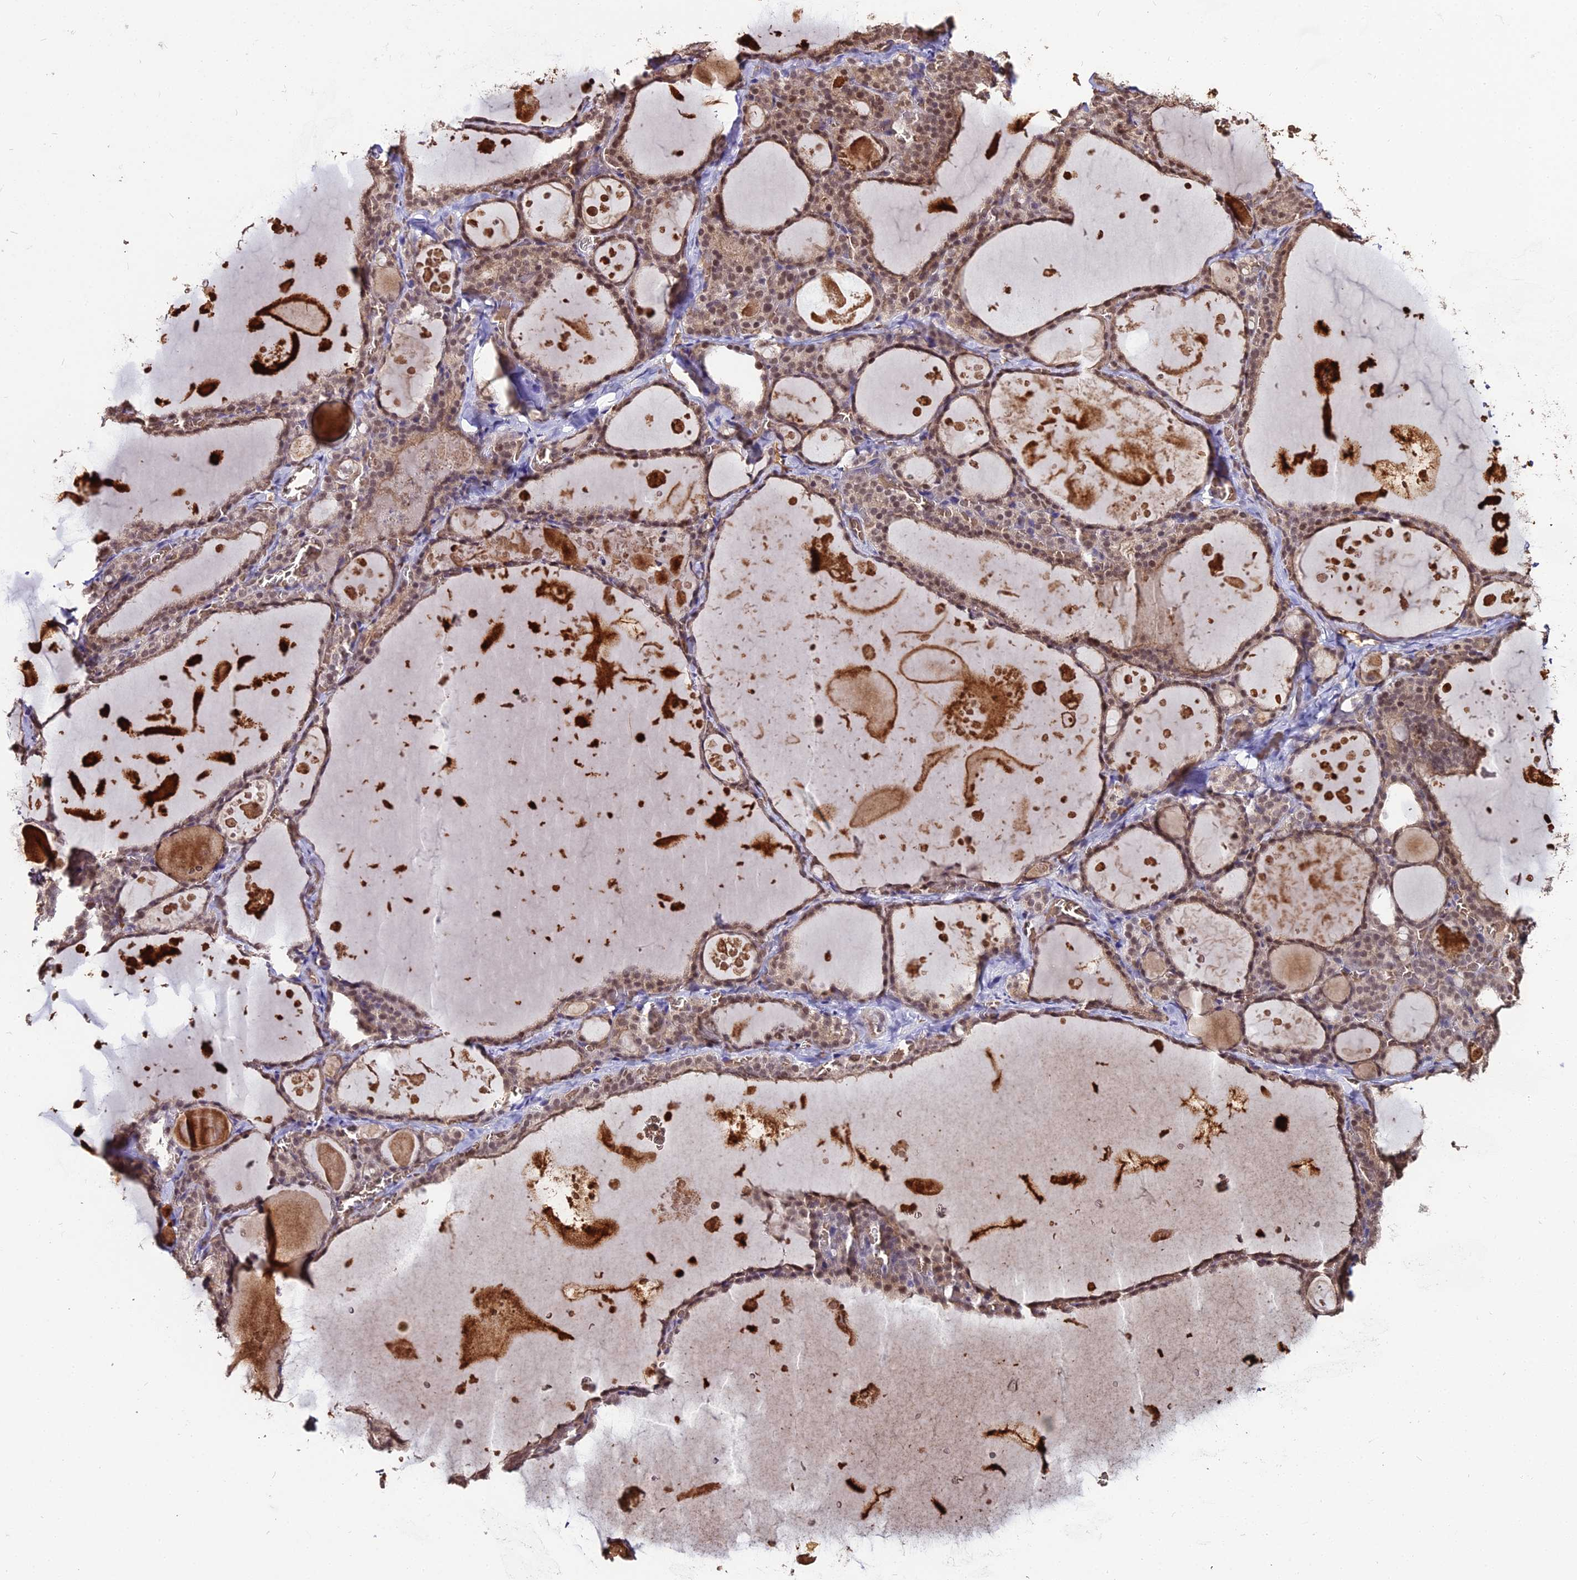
{"staining": {"intensity": "moderate", "quantity": ">75%", "location": "cytoplasmic/membranous,nuclear"}, "tissue": "thyroid gland", "cell_type": "Glandular cells", "image_type": "normal", "snomed": [{"axis": "morphology", "description": "Normal tissue, NOS"}, {"axis": "topography", "description": "Thyroid gland"}], "caption": "Immunohistochemistry micrograph of unremarkable human thyroid gland stained for a protein (brown), which shows medium levels of moderate cytoplasmic/membranous,nuclear staining in approximately >75% of glandular cells.", "gene": "ZDBF2", "patient": {"sex": "male", "age": 56}}